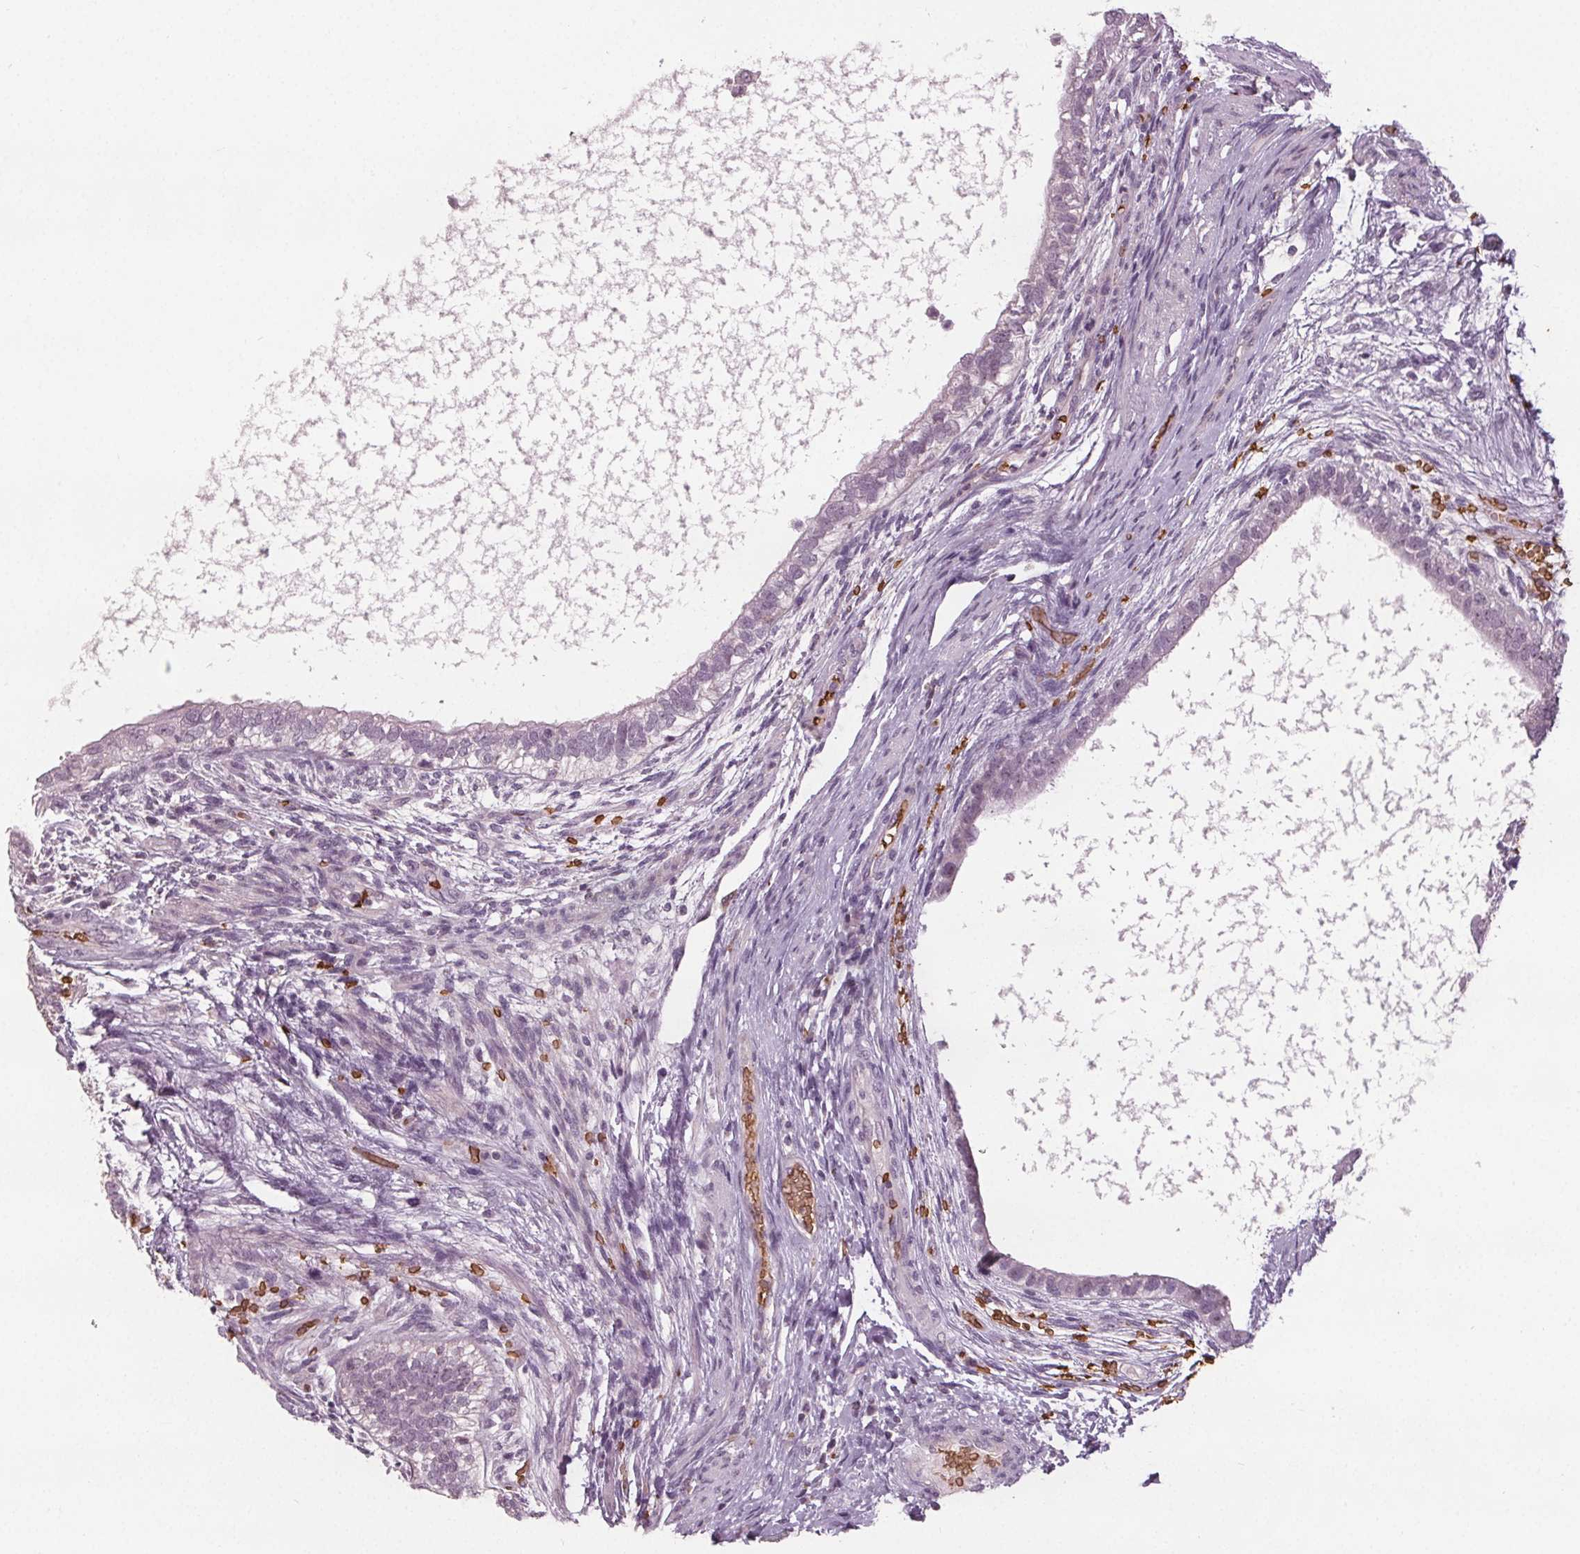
{"staining": {"intensity": "negative", "quantity": "none", "location": "none"}, "tissue": "testis cancer", "cell_type": "Tumor cells", "image_type": "cancer", "snomed": [{"axis": "morphology", "description": "Carcinoma, Embryonal, NOS"}, {"axis": "topography", "description": "Testis"}], "caption": "DAB immunohistochemical staining of human testis cancer (embryonal carcinoma) shows no significant expression in tumor cells. (DAB (3,3'-diaminobenzidine) IHC, high magnification).", "gene": "SLC4A1", "patient": {"sex": "male", "age": 26}}